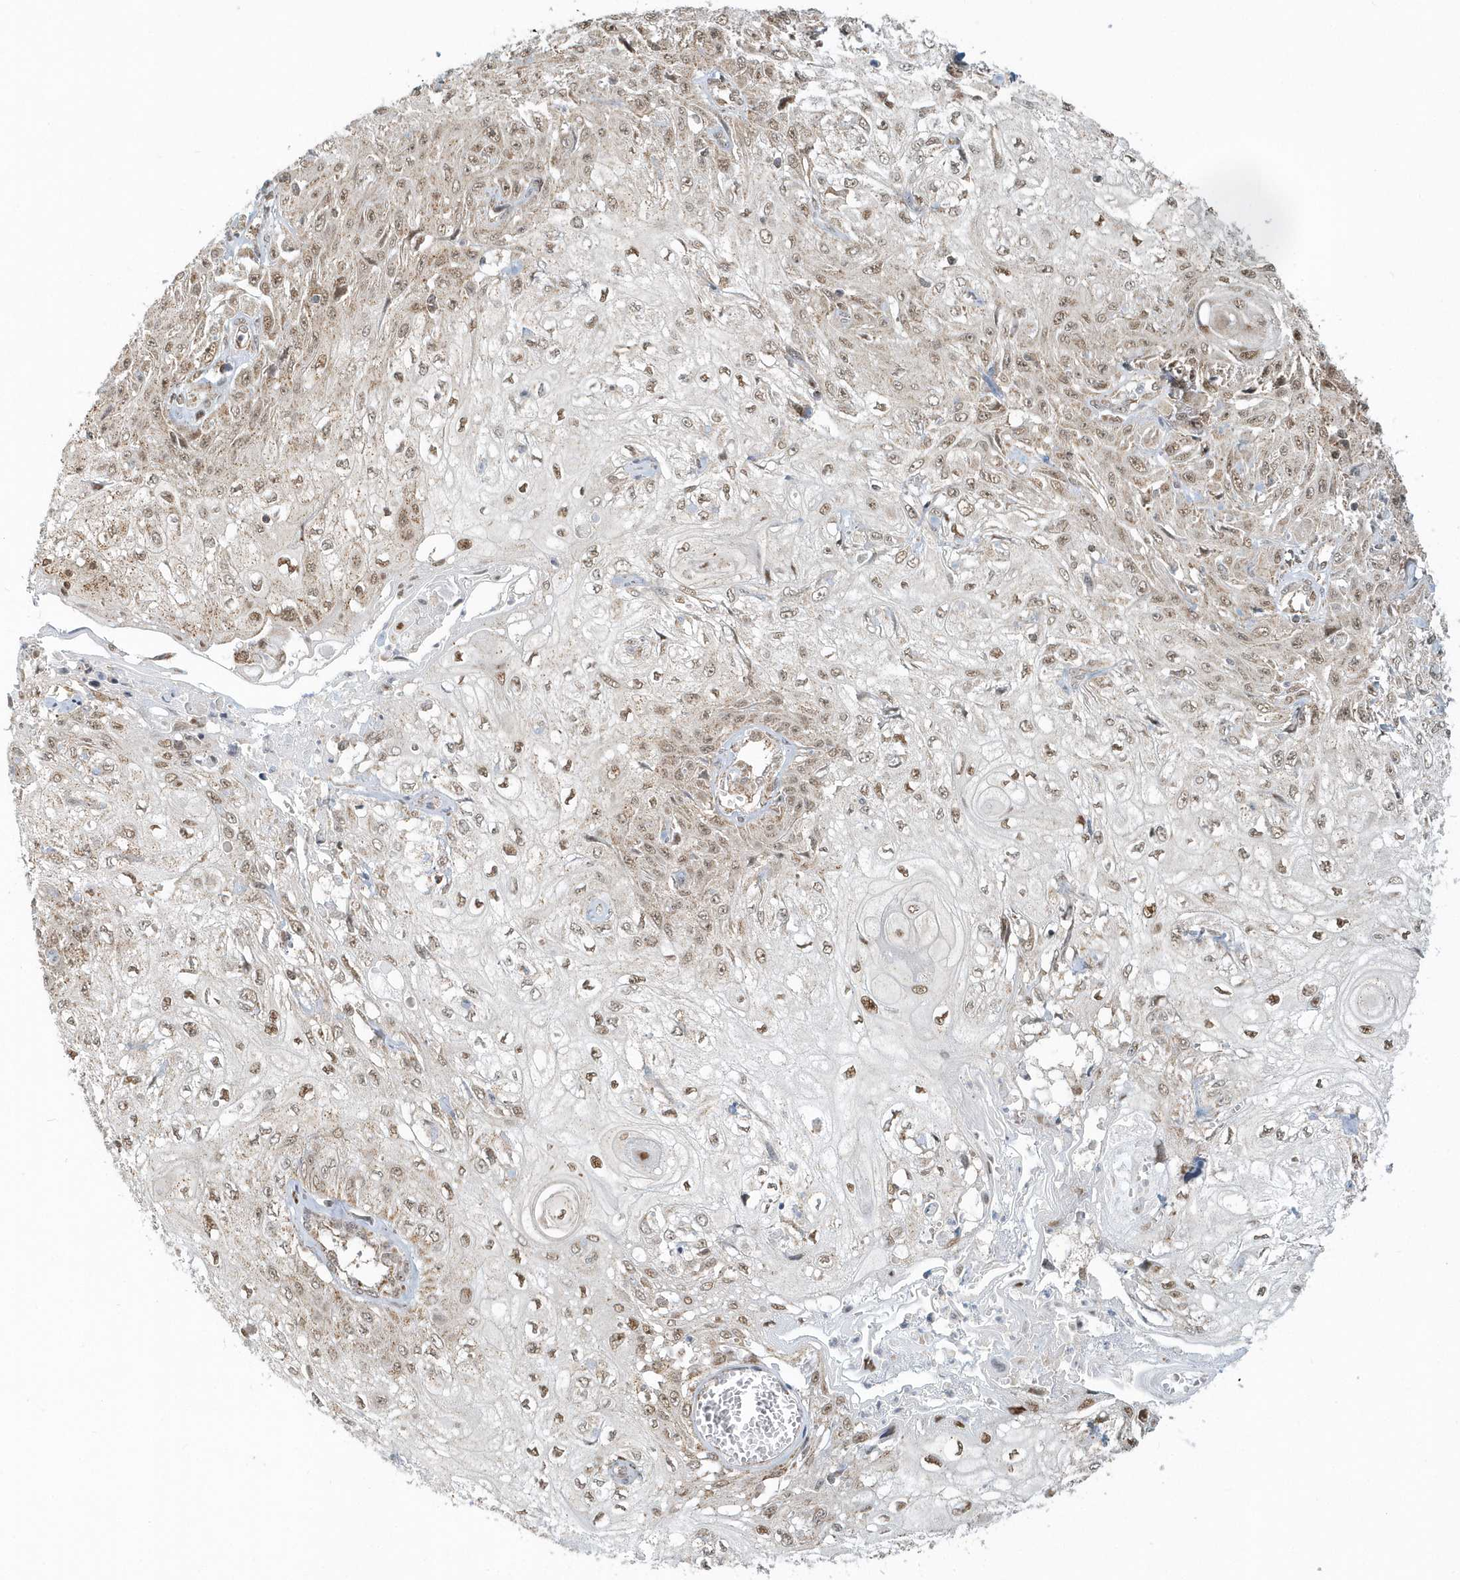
{"staining": {"intensity": "weak", "quantity": ">75%", "location": "cytoplasmic/membranous,nuclear"}, "tissue": "skin cancer", "cell_type": "Tumor cells", "image_type": "cancer", "snomed": [{"axis": "morphology", "description": "Squamous cell carcinoma, NOS"}, {"axis": "morphology", "description": "Squamous cell carcinoma, metastatic, NOS"}, {"axis": "topography", "description": "Skin"}, {"axis": "topography", "description": "Lymph node"}], "caption": "Skin cancer stained with a protein marker exhibits weak staining in tumor cells.", "gene": "PSMD6", "patient": {"sex": "male", "age": 75}}